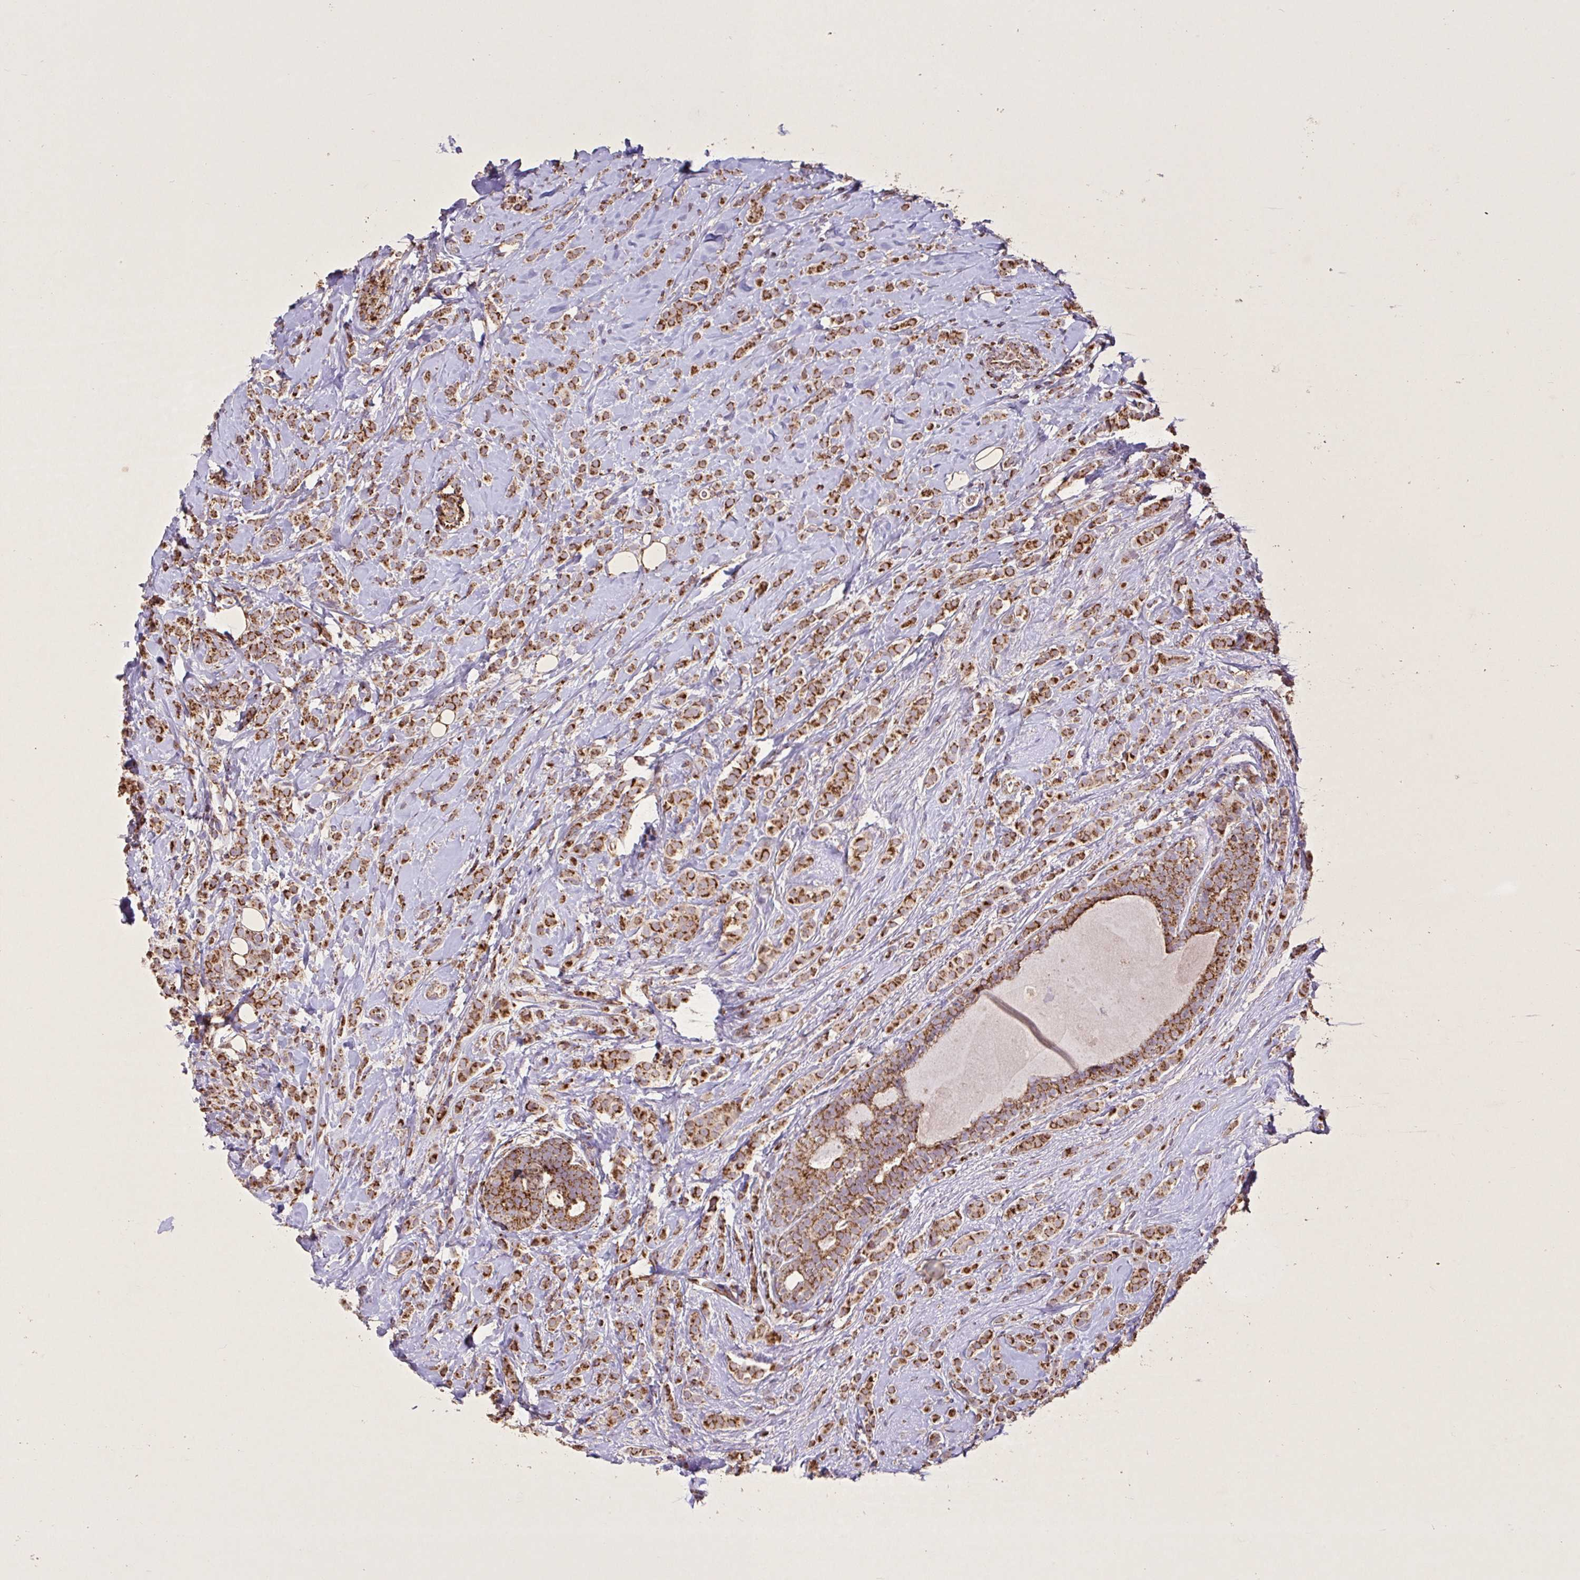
{"staining": {"intensity": "strong", "quantity": ">75%", "location": "cytoplasmic/membranous"}, "tissue": "breast cancer", "cell_type": "Tumor cells", "image_type": "cancer", "snomed": [{"axis": "morphology", "description": "Lobular carcinoma"}, {"axis": "topography", "description": "Breast"}], "caption": "Immunohistochemical staining of human breast cancer demonstrates strong cytoplasmic/membranous protein expression in approximately >75% of tumor cells. (Brightfield microscopy of DAB IHC at high magnification).", "gene": "AGK", "patient": {"sex": "female", "age": 49}}